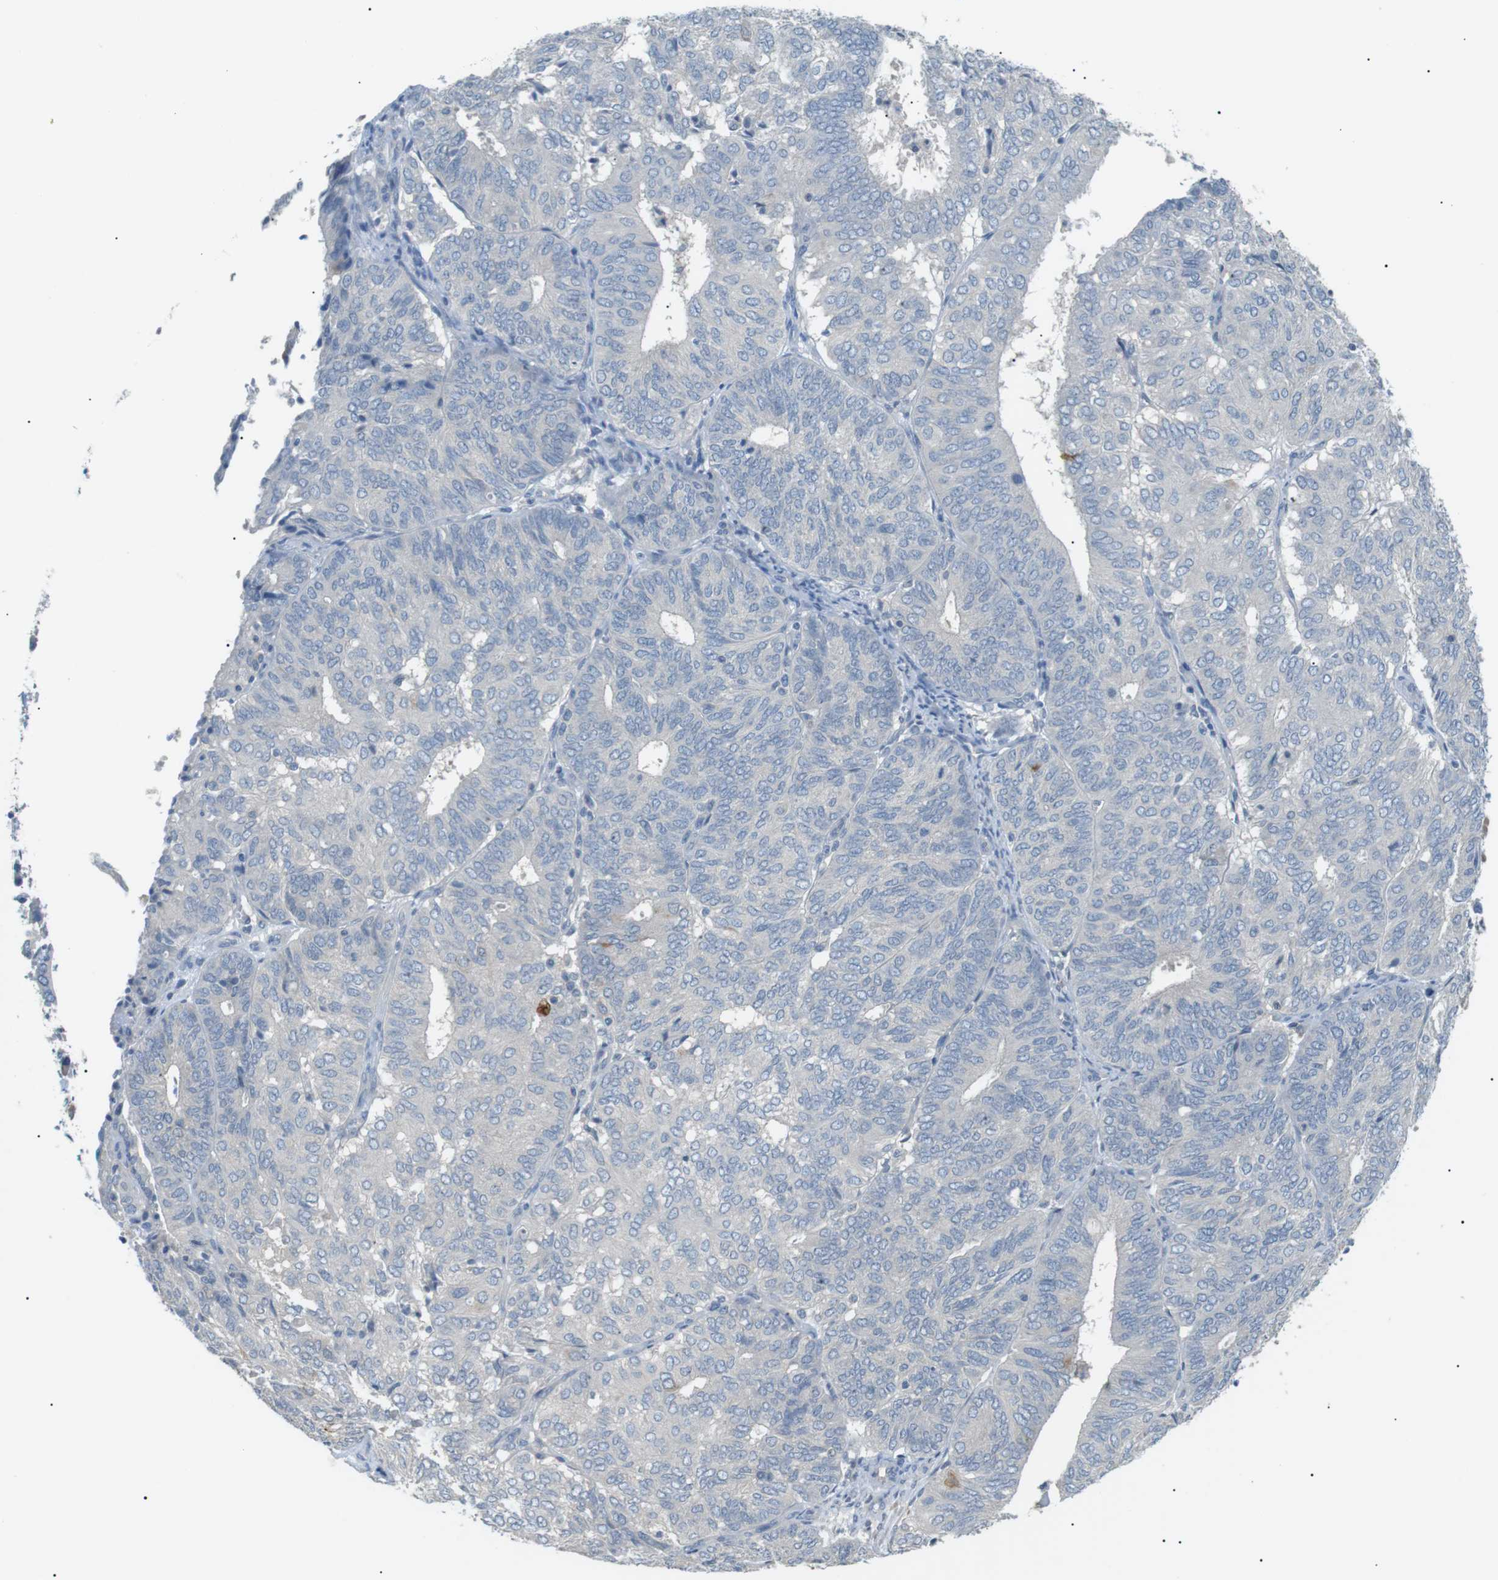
{"staining": {"intensity": "negative", "quantity": "none", "location": "none"}, "tissue": "endometrial cancer", "cell_type": "Tumor cells", "image_type": "cancer", "snomed": [{"axis": "morphology", "description": "Adenocarcinoma, NOS"}, {"axis": "topography", "description": "Uterus"}], "caption": "There is no significant staining in tumor cells of endometrial cancer (adenocarcinoma).", "gene": "CDH26", "patient": {"sex": "female", "age": 60}}